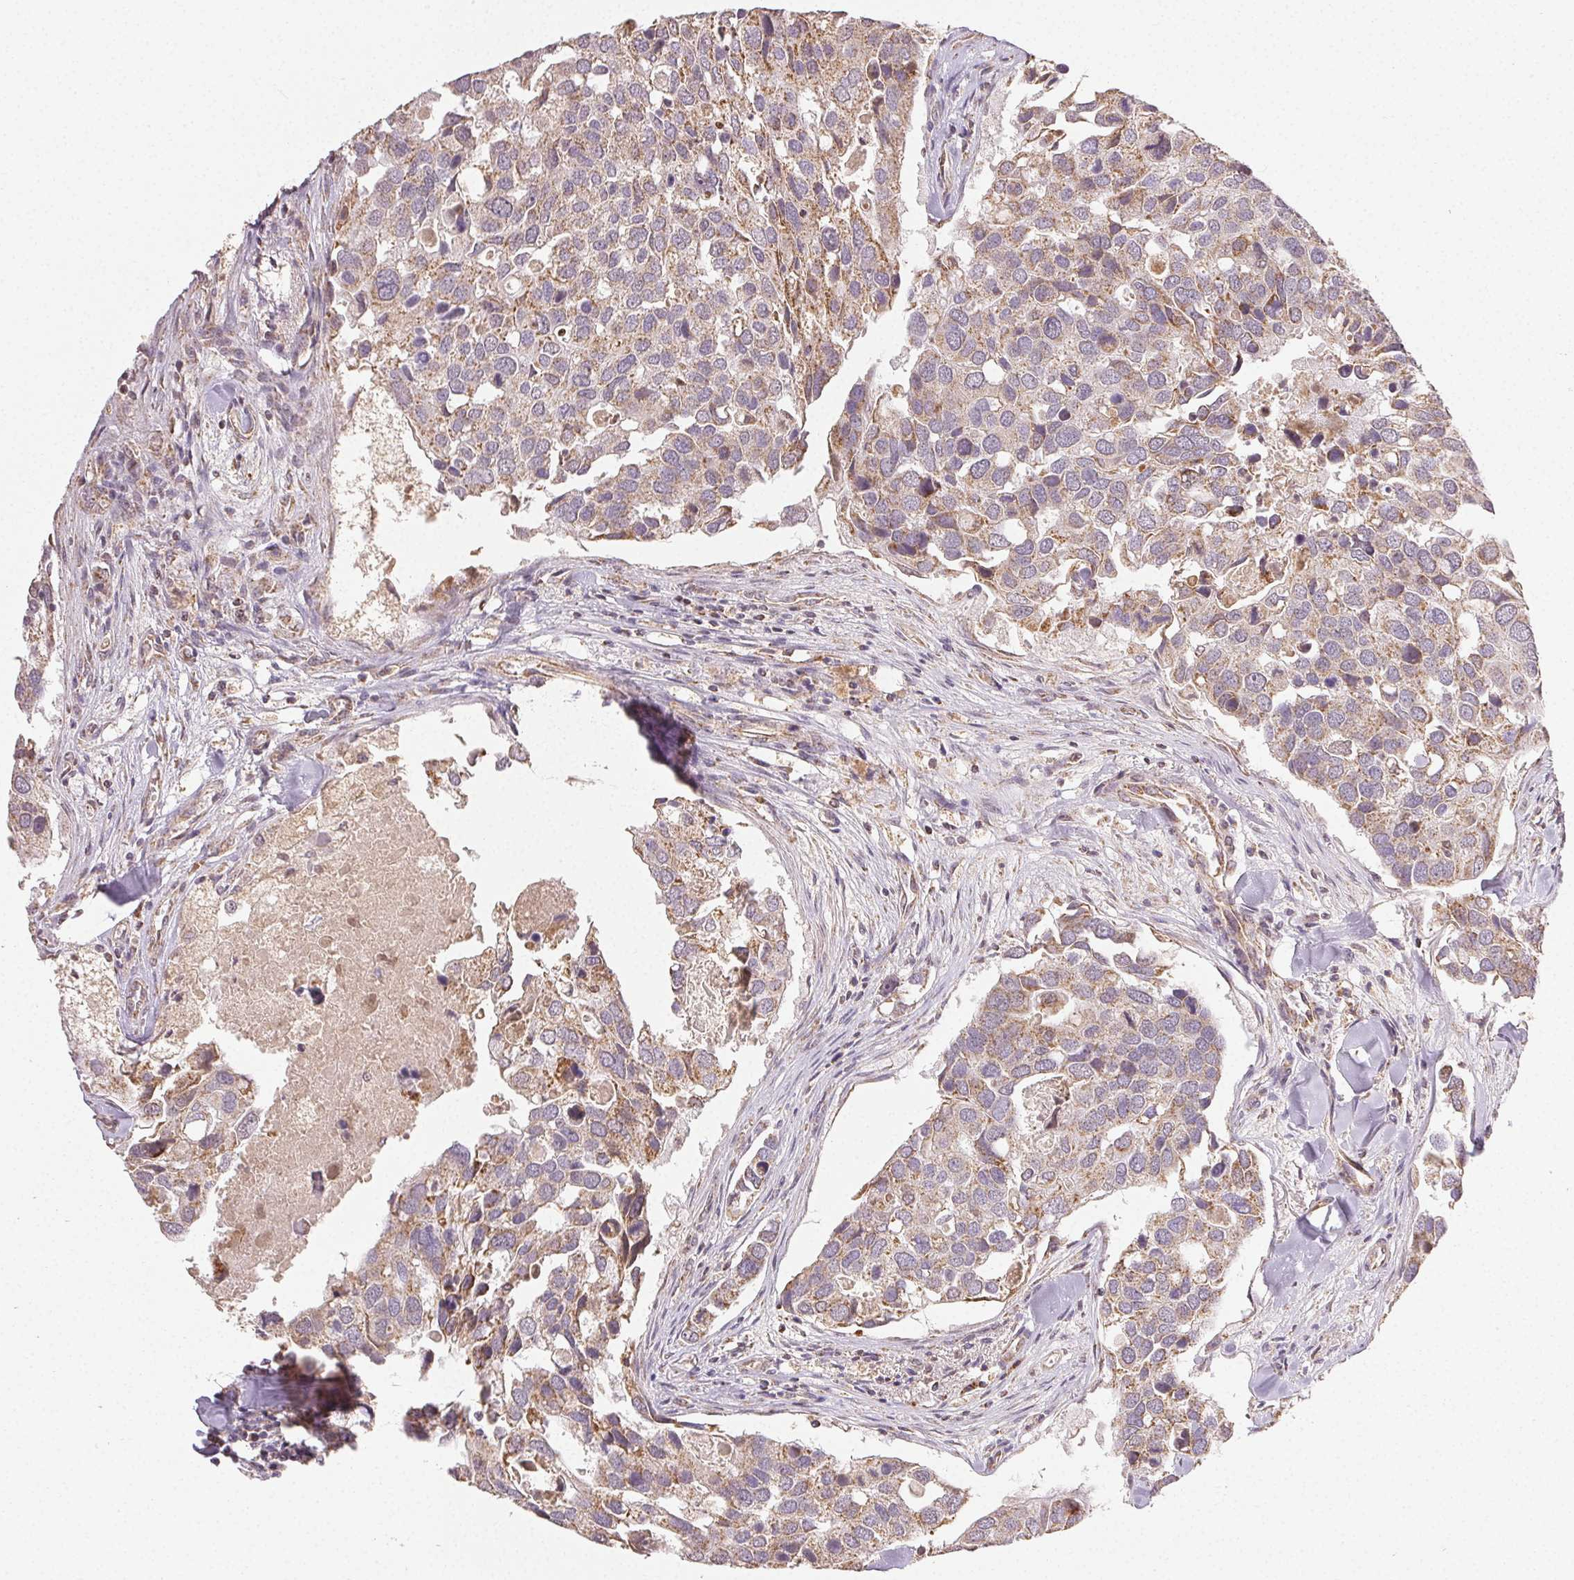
{"staining": {"intensity": "weak", "quantity": ">75%", "location": "cytoplasmic/membranous"}, "tissue": "breast cancer", "cell_type": "Tumor cells", "image_type": "cancer", "snomed": [{"axis": "morphology", "description": "Duct carcinoma"}, {"axis": "topography", "description": "Breast"}], "caption": "Human breast cancer (infiltrating ductal carcinoma) stained with a brown dye reveals weak cytoplasmic/membranous positive staining in approximately >75% of tumor cells.", "gene": "CLASP1", "patient": {"sex": "female", "age": 83}}